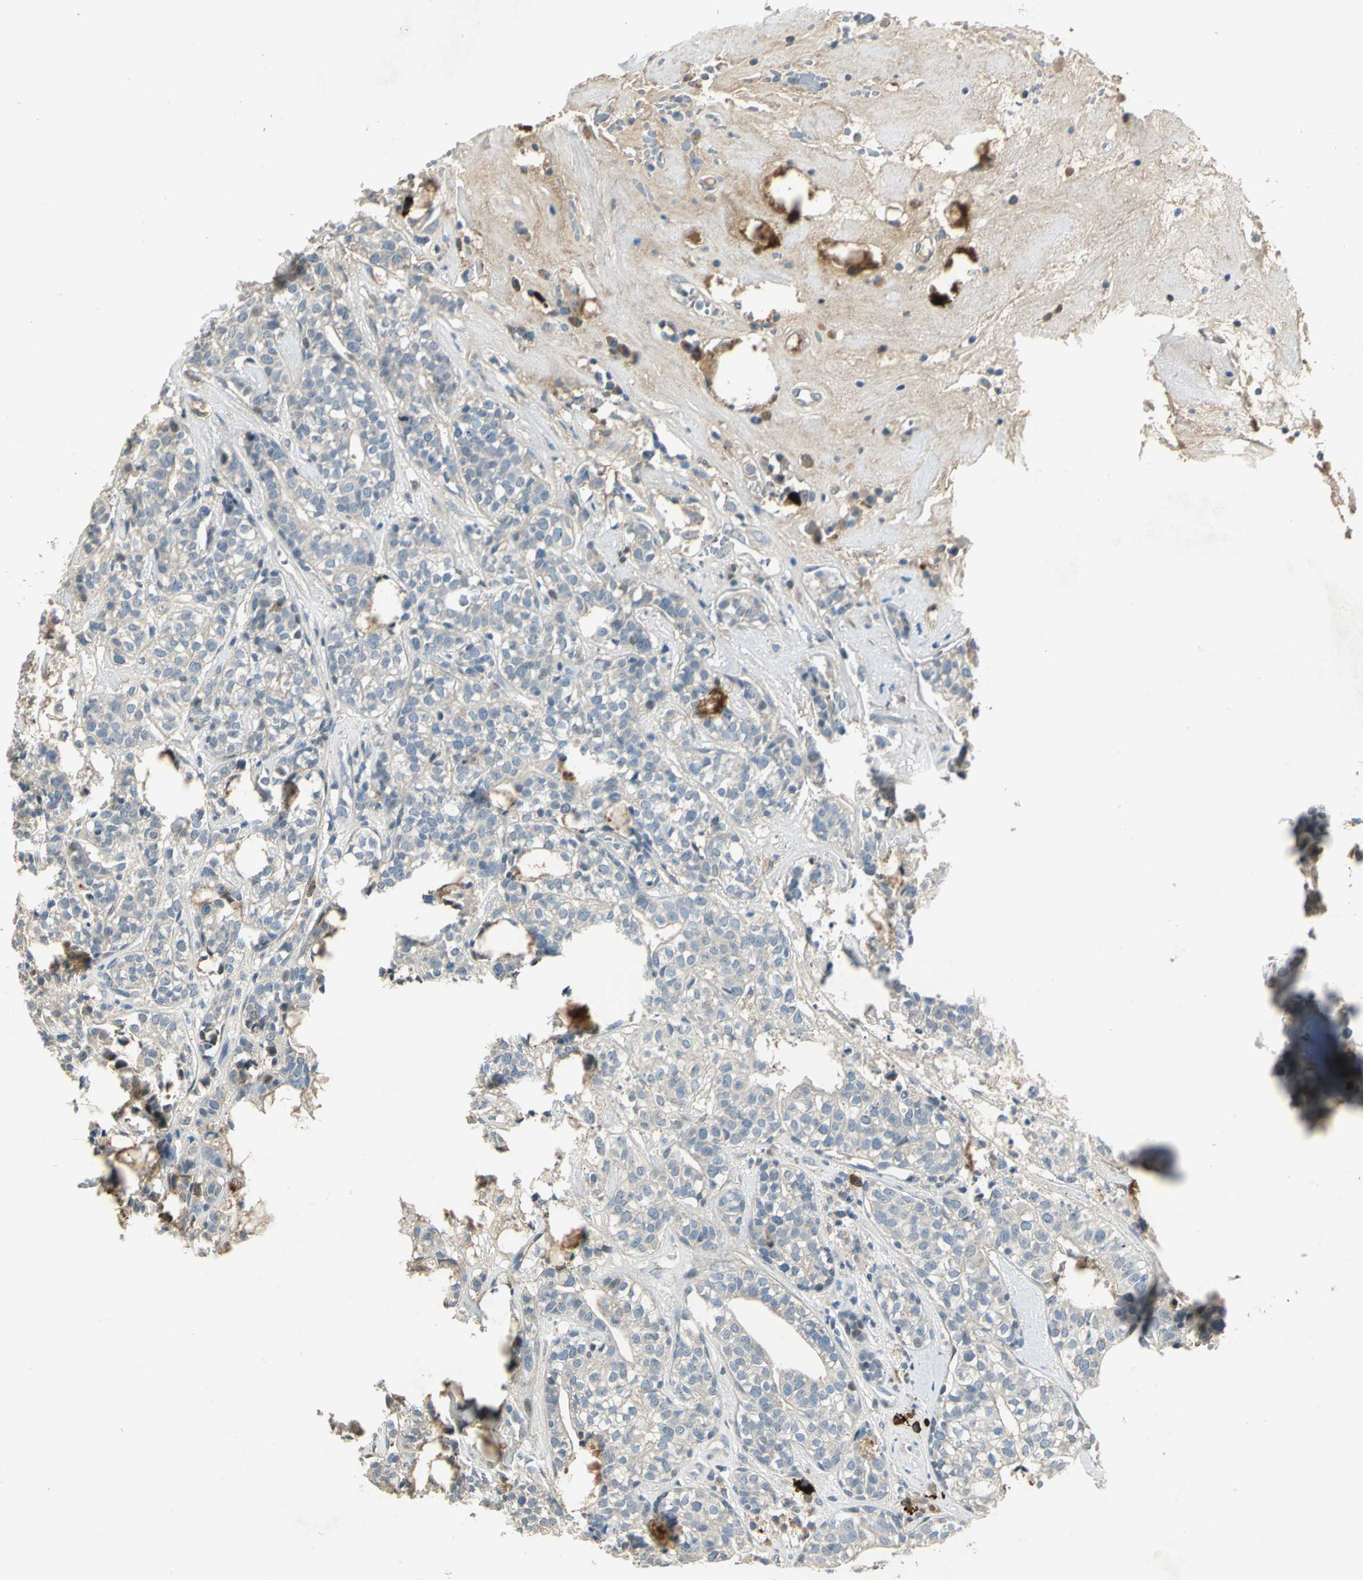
{"staining": {"intensity": "negative", "quantity": "none", "location": "none"}, "tissue": "head and neck cancer", "cell_type": "Tumor cells", "image_type": "cancer", "snomed": [{"axis": "morphology", "description": "Adenocarcinoma, NOS"}, {"axis": "topography", "description": "Salivary gland"}, {"axis": "topography", "description": "Head-Neck"}], "caption": "IHC histopathology image of neoplastic tissue: head and neck cancer stained with DAB demonstrates no significant protein staining in tumor cells.", "gene": "PROC", "patient": {"sex": "female", "age": 65}}